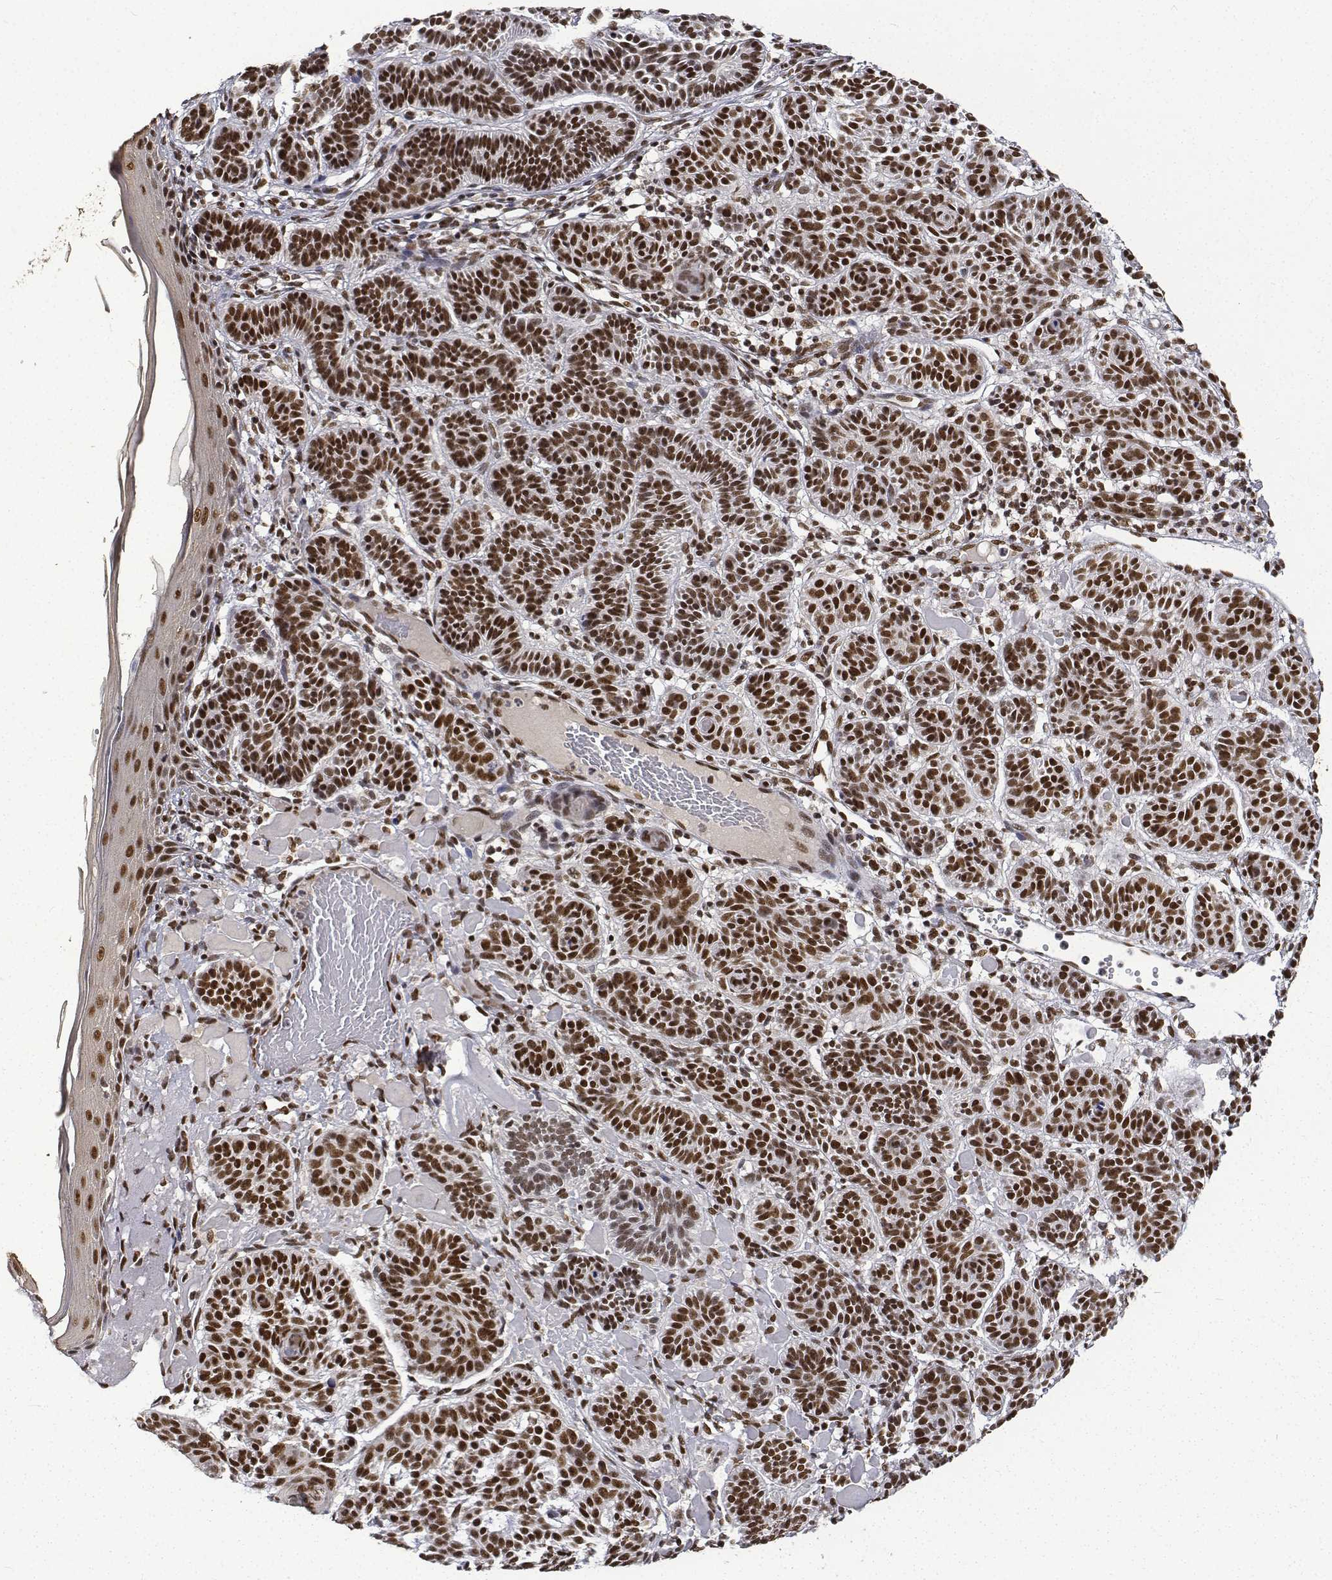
{"staining": {"intensity": "strong", "quantity": ">75%", "location": "nuclear"}, "tissue": "skin cancer", "cell_type": "Tumor cells", "image_type": "cancer", "snomed": [{"axis": "morphology", "description": "Basal cell carcinoma"}, {"axis": "topography", "description": "Skin"}], "caption": "Protein staining shows strong nuclear staining in about >75% of tumor cells in skin cancer. The staining was performed using DAB to visualize the protein expression in brown, while the nuclei were stained in blue with hematoxylin (Magnification: 20x).", "gene": "ATRX", "patient": {"sex": "male", "age": 85}}